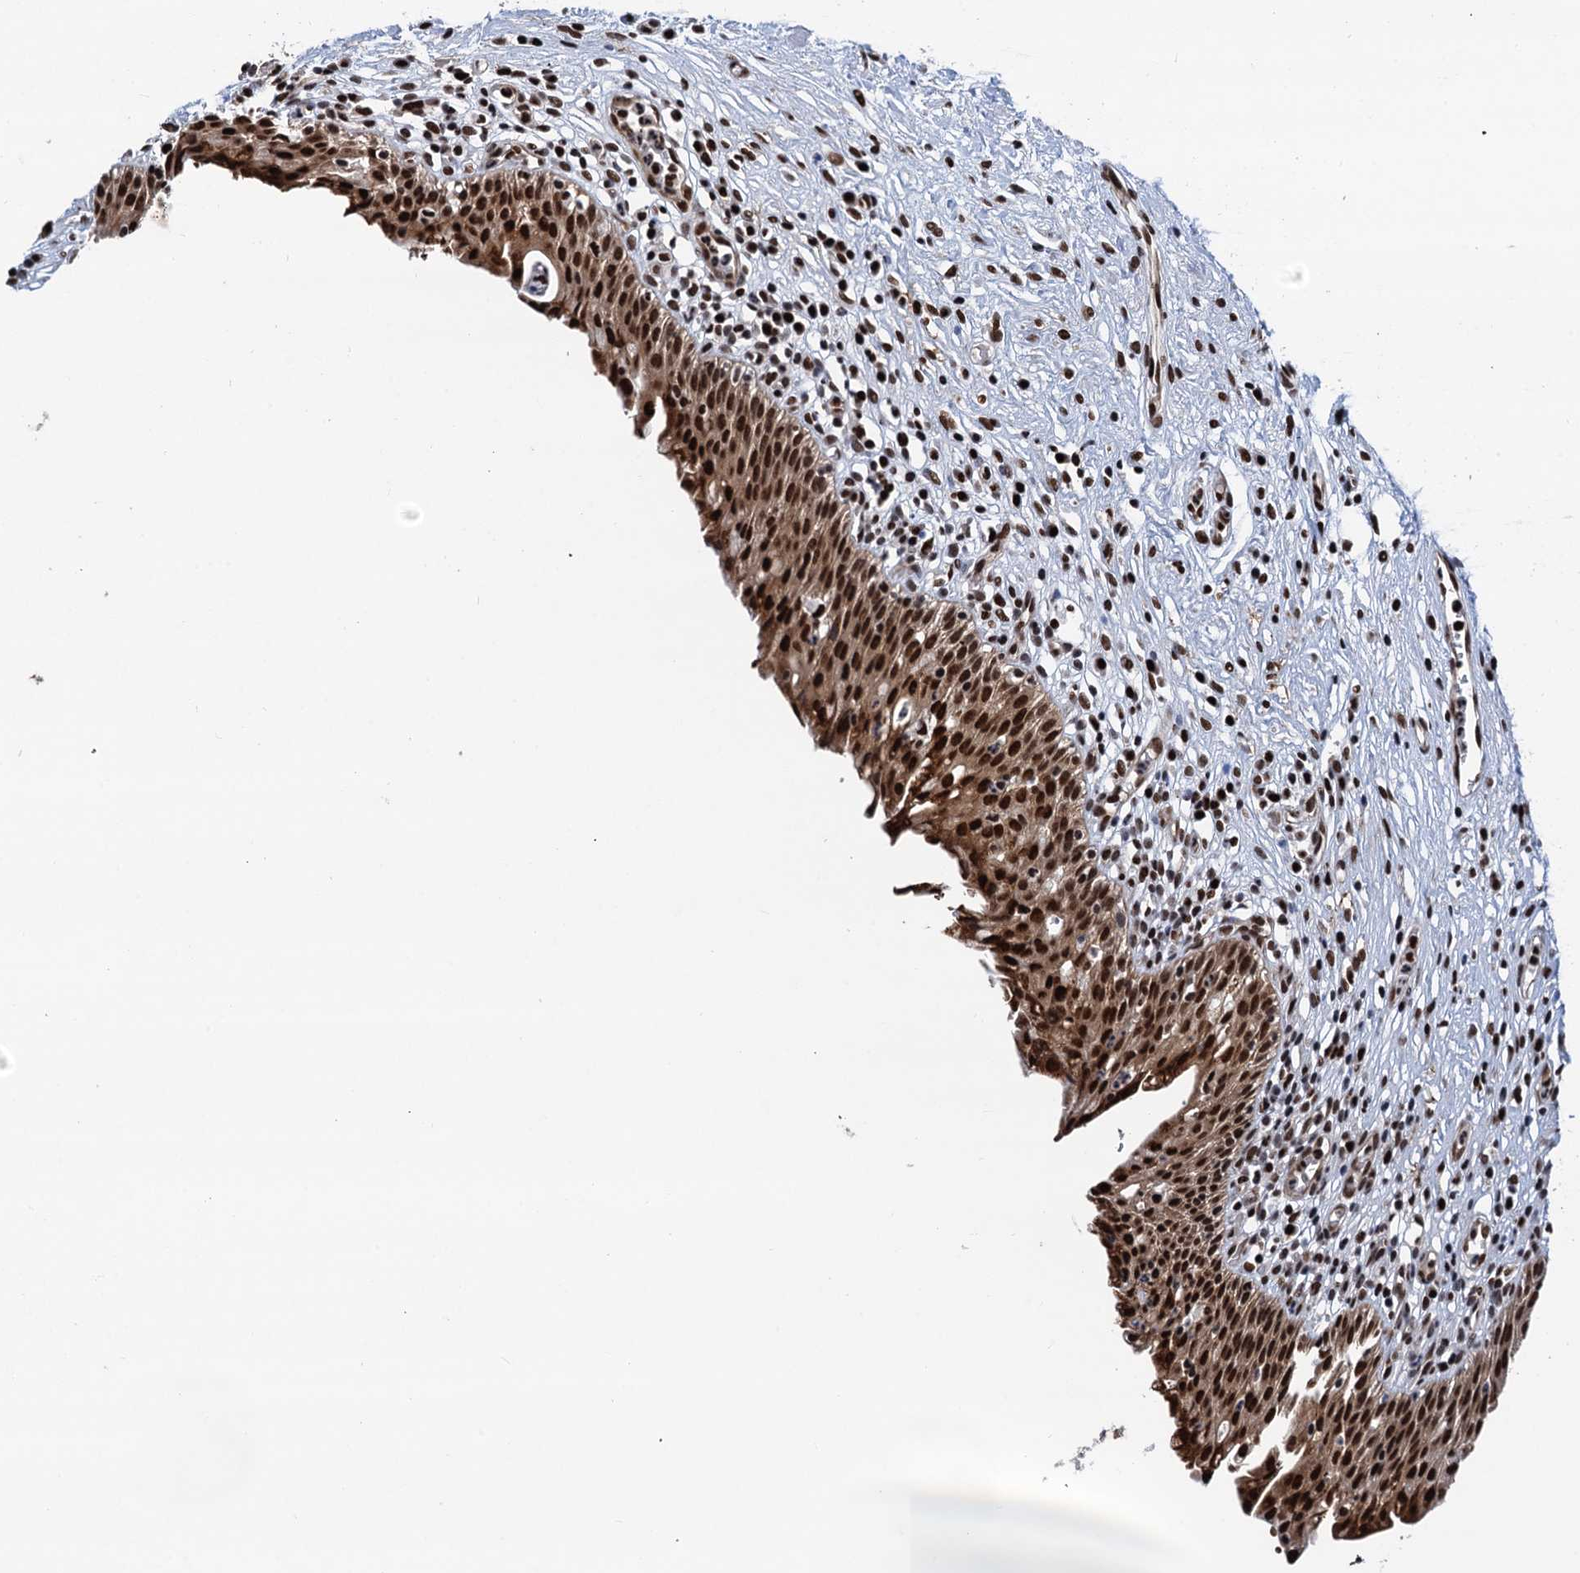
{"staining": {"intensity": "strong", "quantity": ">75%", "location": "cytoplasmic/membranous,nuclear"}, "tissue": "urinary bladder", "cell_type": "Urothelial cells", "image_type": "normal", "snomed": [{"axis": "morphology", "description": "Normal tissue, NOS"}, {"axis": "morphology", "description": "Inflammation, NOS"}, {"axis": "topography", "description": "Urinary bladder"}], "caption": "Protein expression analysis of unremarkable urinary bladder displays strong cytoplasmic/membranous,nuclear positivity in approximately >75% of urothelial cells.", "gene": "PPP4R1", "patient": {"sex": "male", "age": 63}}